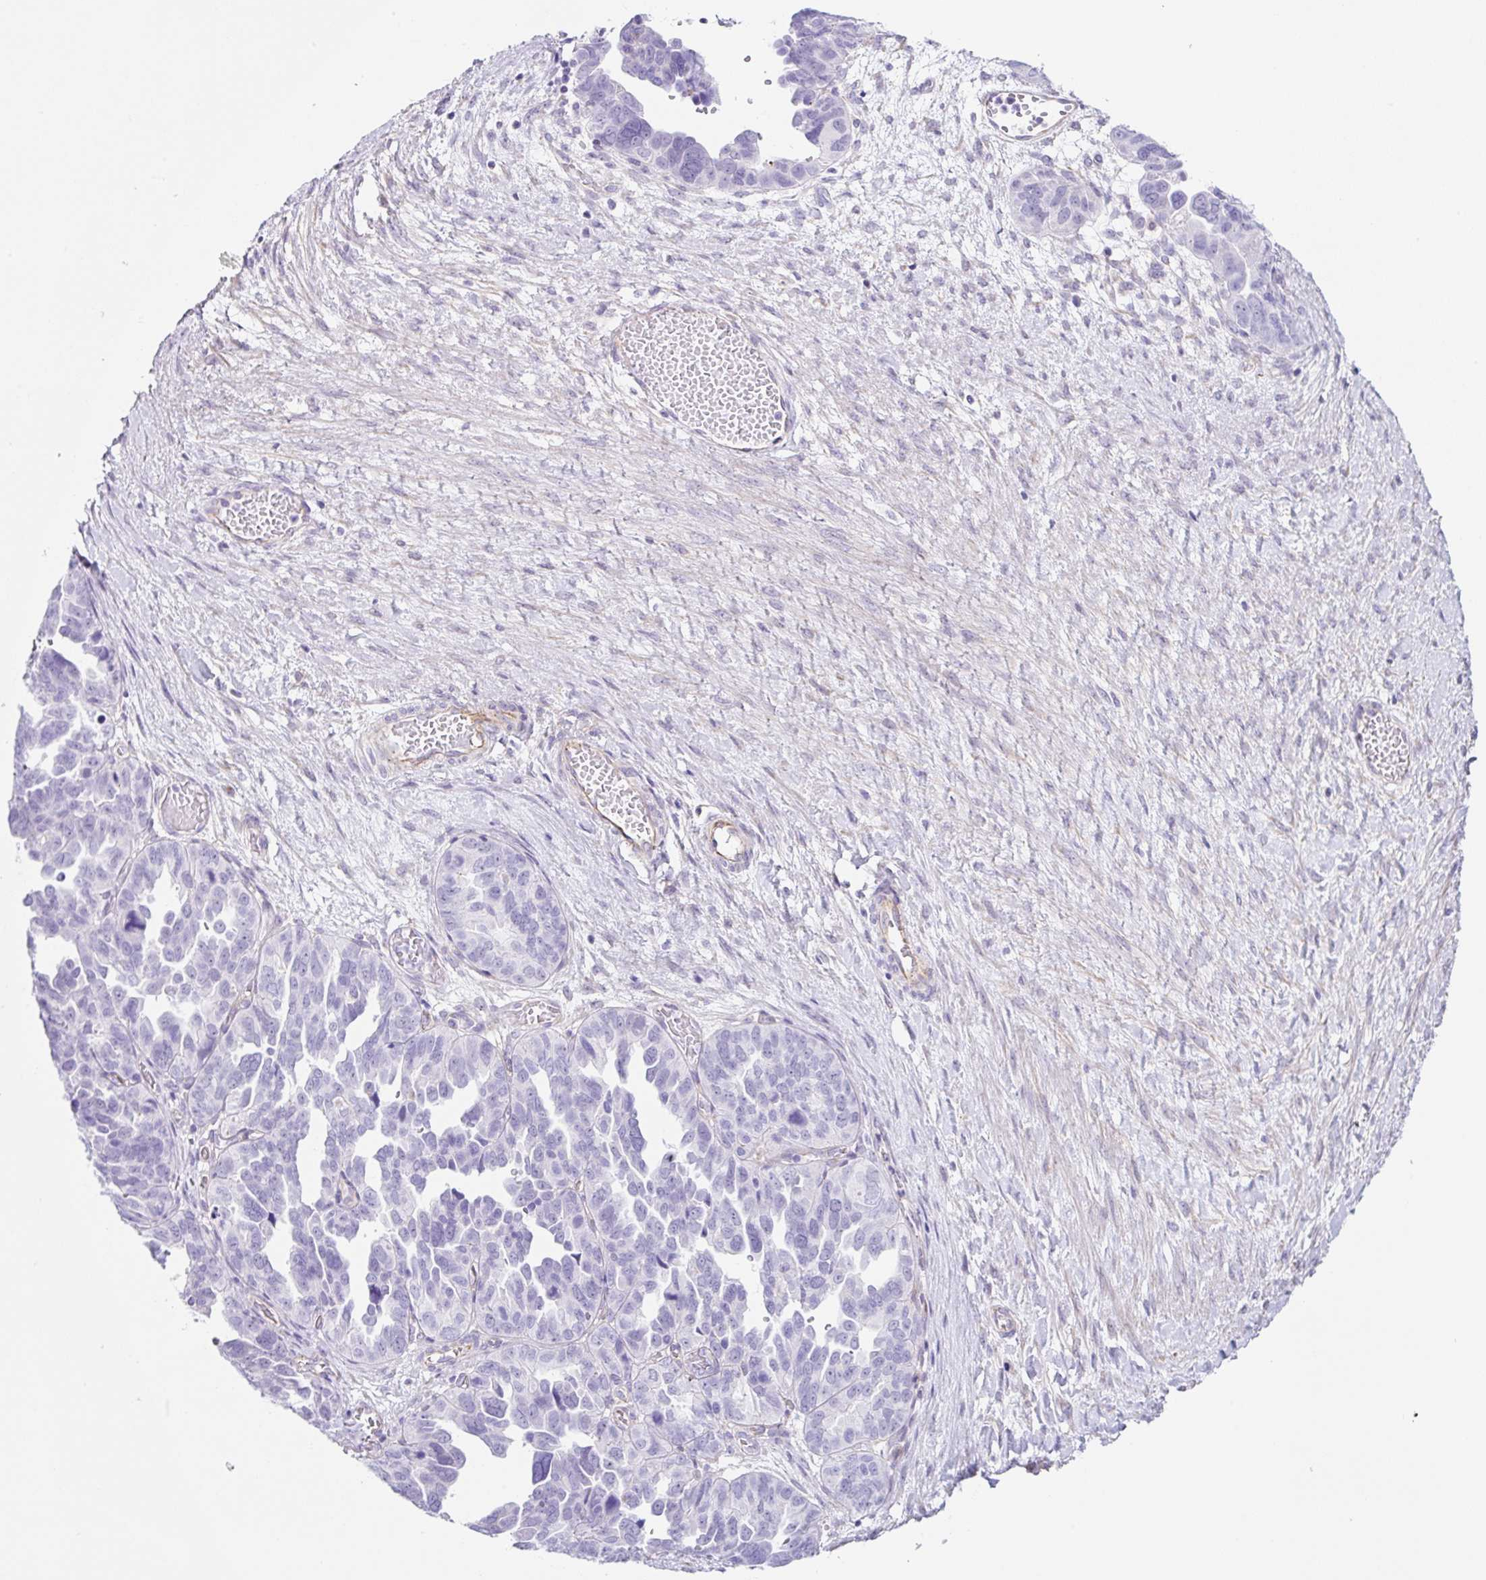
{"staining": {"intensity": "negative", "quantity": "none", "location": "none"}, "tissue": "ovarian cancer", "cell_type": "Tumor cells", "image_type": "cancer", "snomed": [{"axis": "morphology", "description": "Cystadenocarcinoma, serous, NOS"}, {"axis": "topography", "description": "Ovary"}], "caption": "High magnification brightfield microscopy of ovarian cancer (serous cystadenocarcinoma) stained with DAB (brown) and counterstained with hematoxylin (blue): tumor cells show no significant expression.", "gene": "DKK4", "patient": {"sex": "female", "age": 64}}